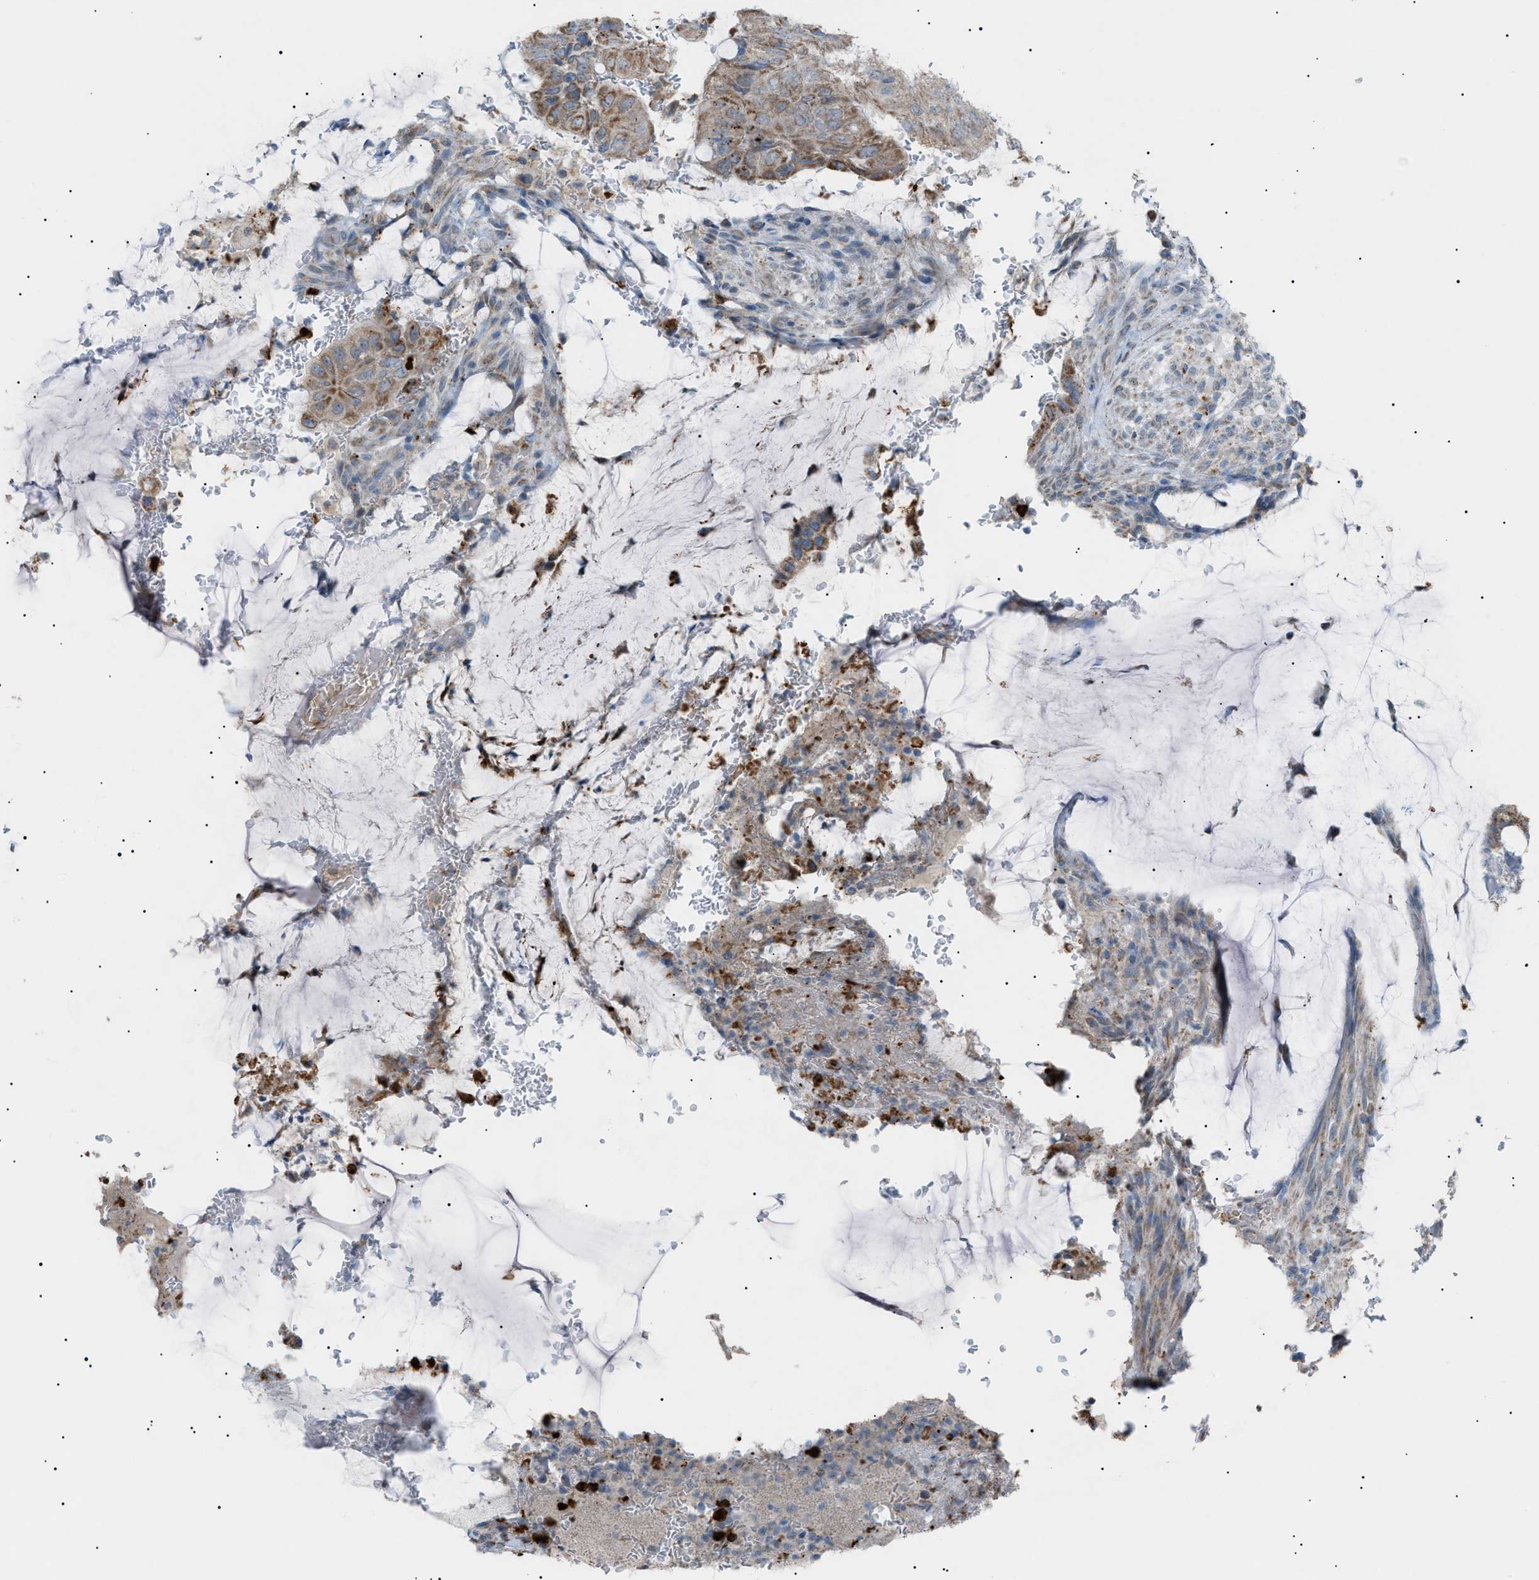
{"staining": {"intensity": "moderate", "quantity": ">75%", "location": "cytoplasmic/membranous"}, "tissue": "colorectal cancer", "cell_type": "Tumor cells", "image_type": "cancer", "snomed": [{"axis": "morphology", "description": "Normal tissue, NOS"}, {"axis": "morphology", "description": "Adenocarcinoma, NOS"}, {"axis": "topography", "description": "Rectum"}], "caption": "Tumor cells display medium levels of moderate cytoplasmic/membranous staining in about >75% of cells in human adenocarcinoma (colorectal).", "gene": "ZNF516", "patient": {"sex": "male", "age": 92}}